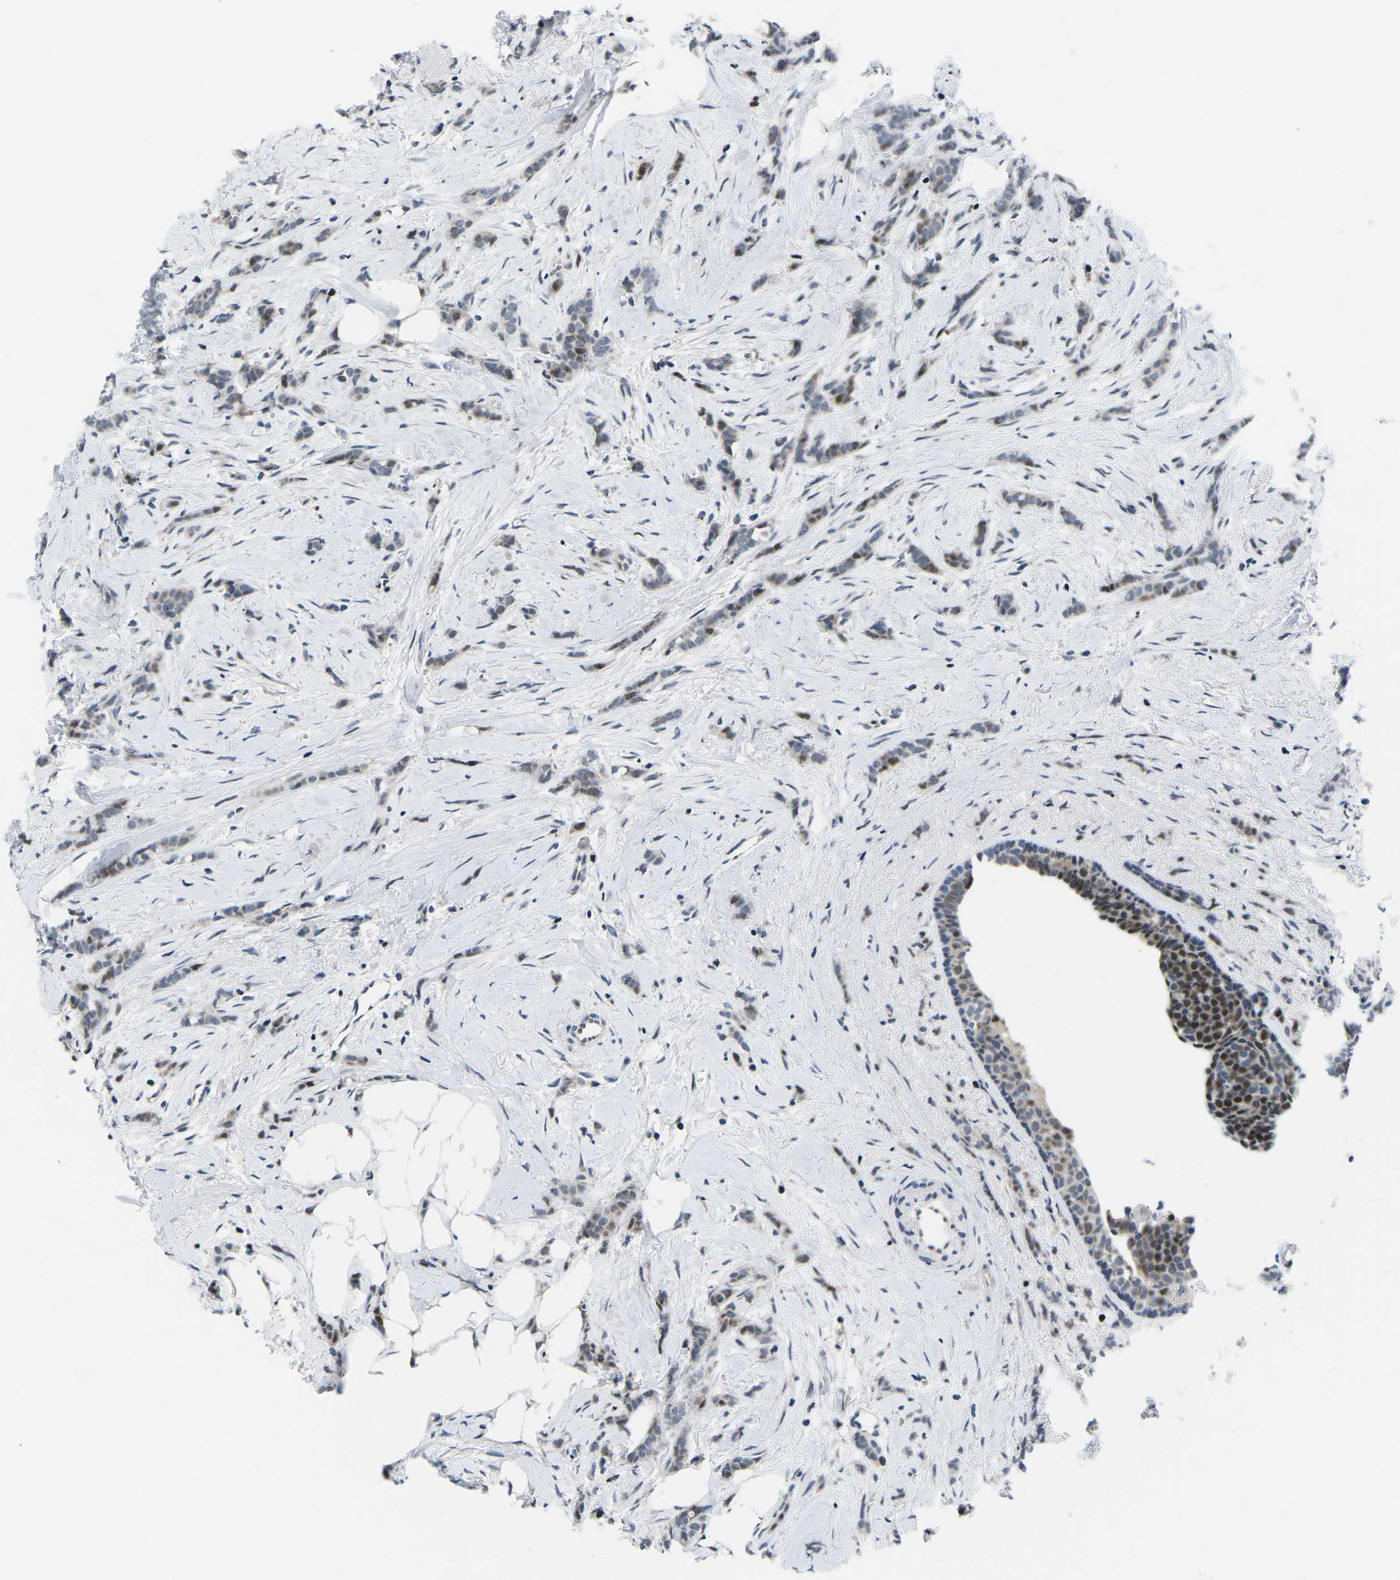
{"staining": {"intensity": "moderate", "quantity": "<25%", "location": "nuclear"}, "tissue": "breast cancer", "cell_type": "Tumor cells", "image_type": "cancer", "snomed": [{"axis": "morphology", "description": "Lobular carcinoma, in situ"}, {"axis": "morphology", "description": "Lobular carcinoma"}, {"axis": "topography", "description": "Breast"}], "caption": "Immunohistochemistry image of neoplastic tissue: human breast lobular carcinoma stained using IHC displays low levels of moderate protein expression localized specifically in the nuclear of tumor cells, appearing as a nuclear brown color.", "gene": "CDC73", "patient": {"sex": "female", "age": 41}}